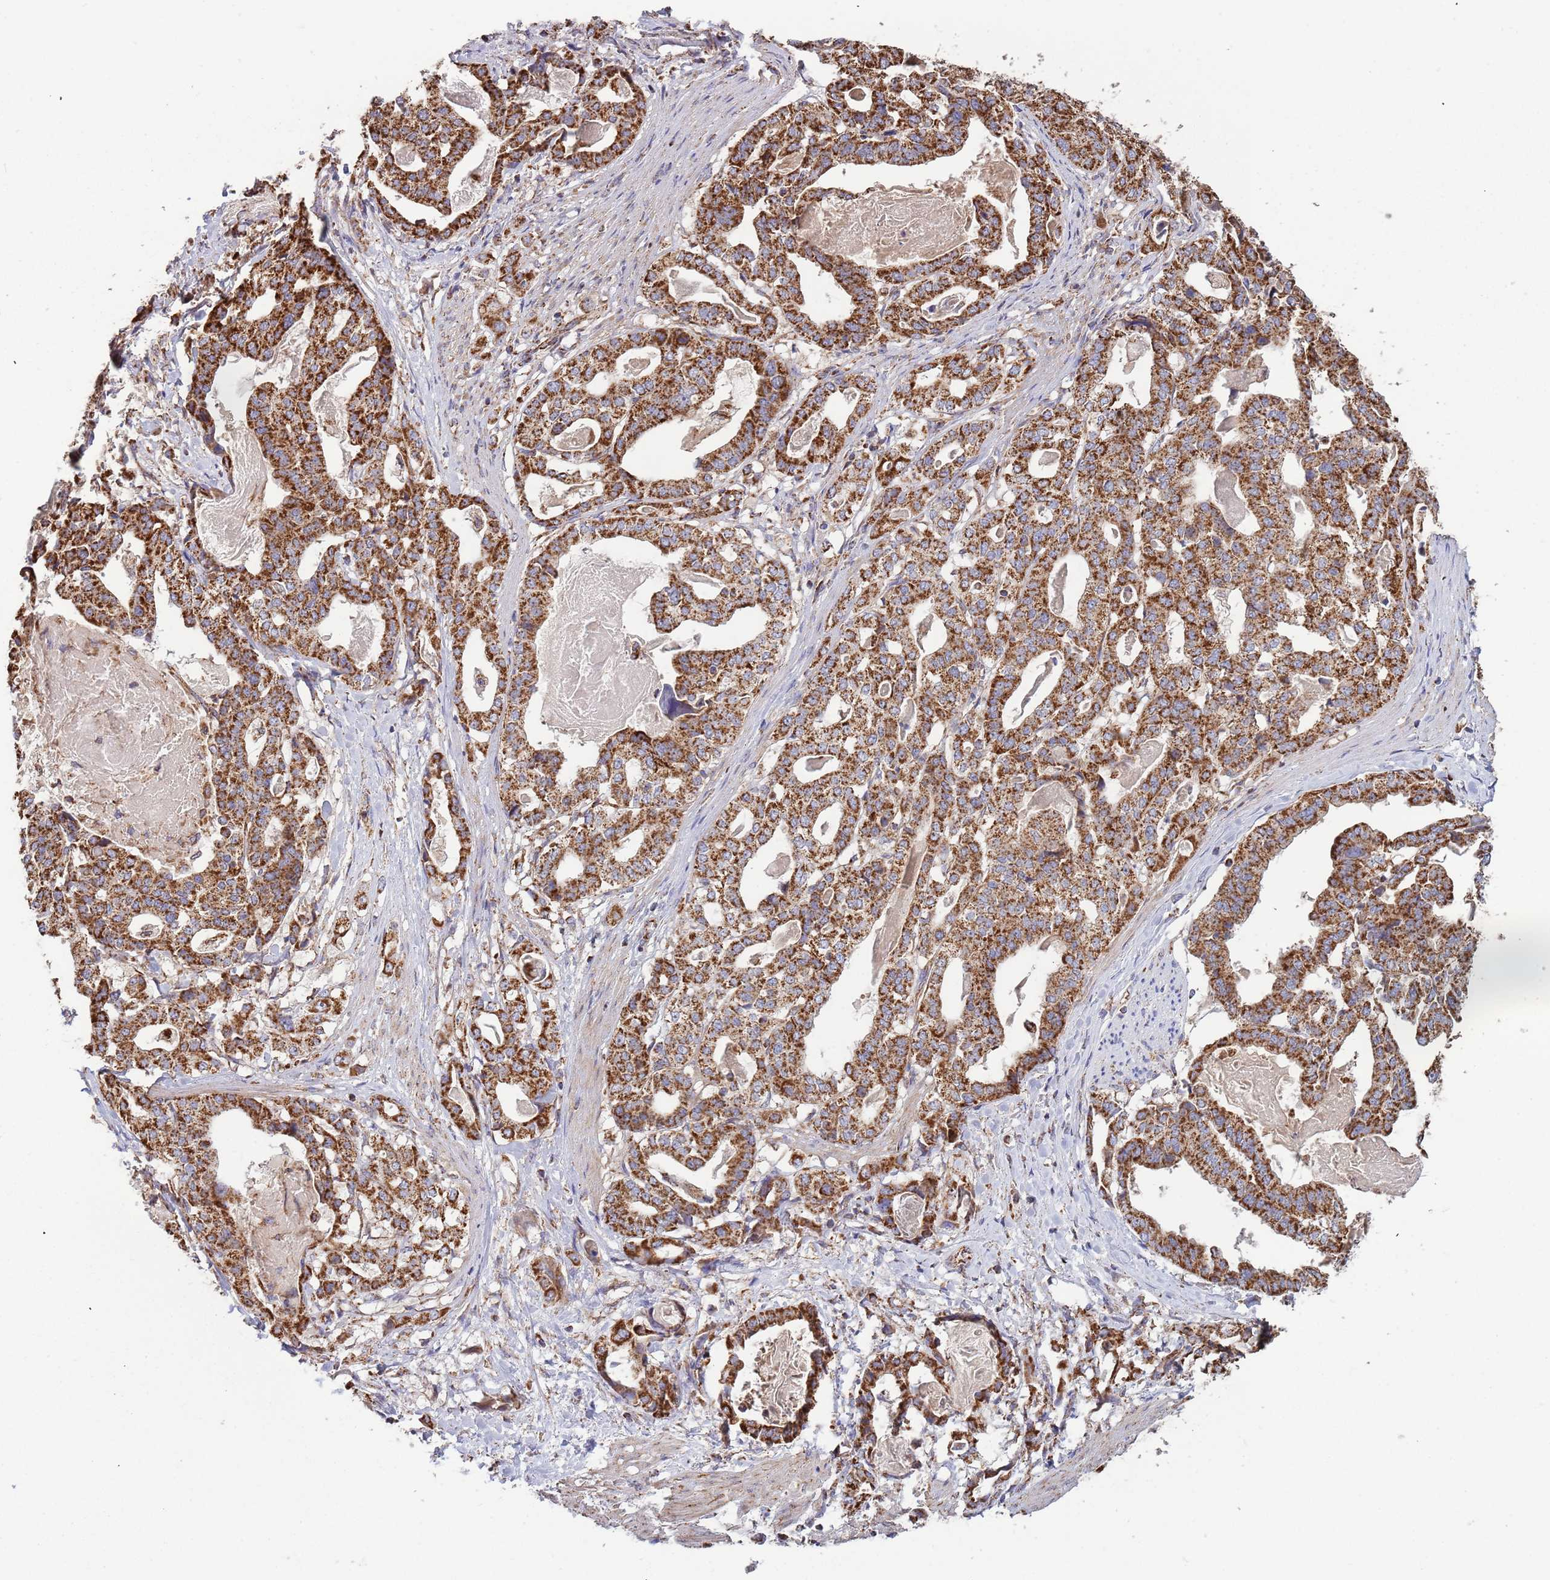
{"staining": {"intensity": "strong", "quantity": ">75%", "location": "cytoplasmic/membranous"}, "tissue": "stomach cancer", "cell_type": "Tumor cells", "image_type": "cancer", "snomed": [{"axis": "morphology", "description": "Adenocarcinoma, NOS"}, {"axis": "topography", "description": "Stomach"}], "caption": "High-magnification brightfield microscopy of stomach adenocarcinoma stained with DAB (3,3'-diaminobenzidine) (brown) and counterstained with hematoxylin (blue). tumor cells exhibit strong cytoplasmic/membranous positivity is appreciated in about>75% of cells. (DAB (3,3'-diaminobenzidine) IHC, brown staining for protein, blue staining for nuclei).", "gene": "VPS16", "patient": {"sex": "male", "age": 48}}